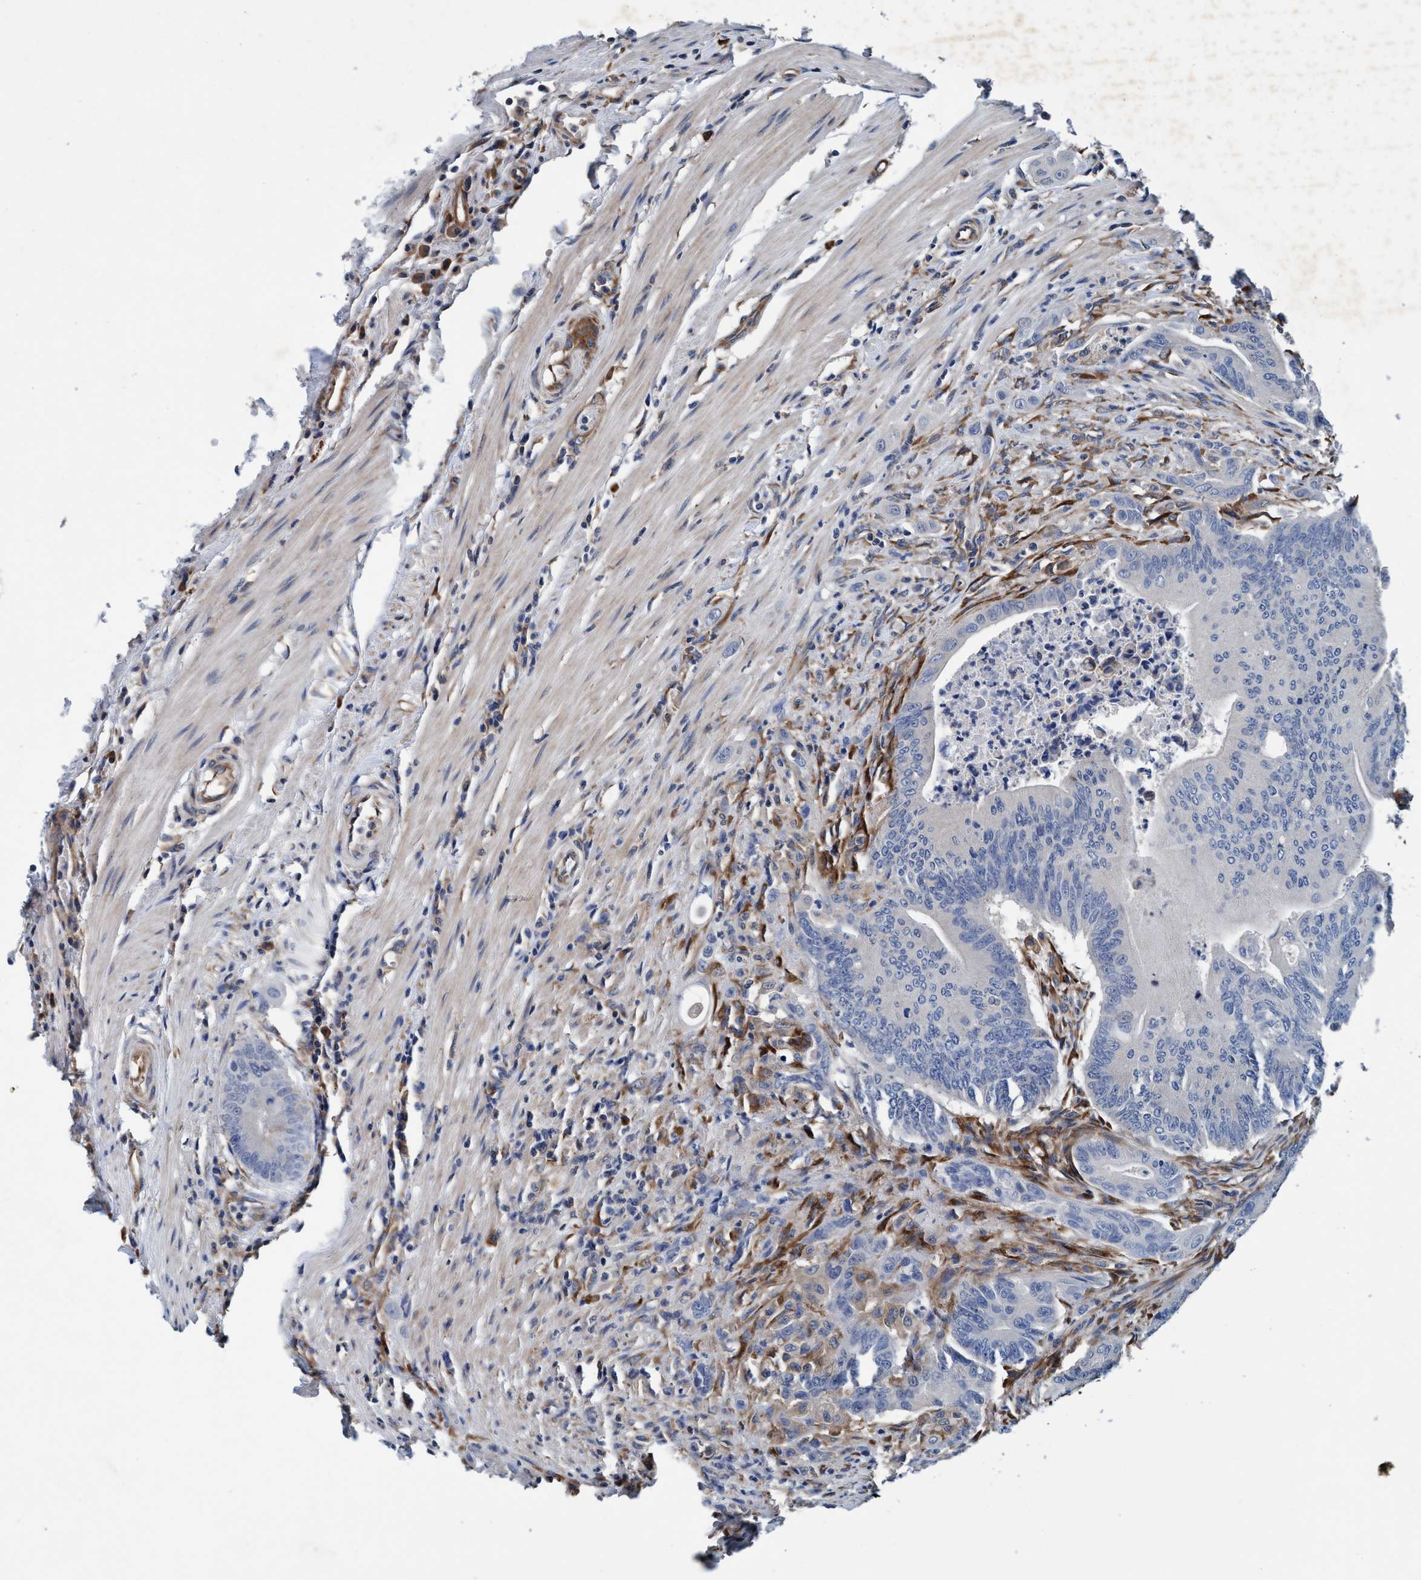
{"staining": {"intensity": "negative", "quantity": "none", "location": "none"}, "tissue": "colorectal cancer", "cell_type": "Tumor cells", "image_type": "cancer", "snomed": [{"axis": "morphology", "description": "Adenoma, NOS"}, {"axis": "morphology", "description": "Adenocarcinoma, NOS"}, {"axis": "topography", "description": "Colon"}], "caption": "DAB (3,3'-diaminobenzidine) immunohistochemical staining of human adenoma (colorectal) displays no significant staining in tumor cells. Brightfield microscopy of immunohistochemistry (IHC) stained with DAB (brown) and hematoxylin (blue), captured at high magnification.", "gene": "ENDOG", "patient": {"sex": "male", "age": 79}}